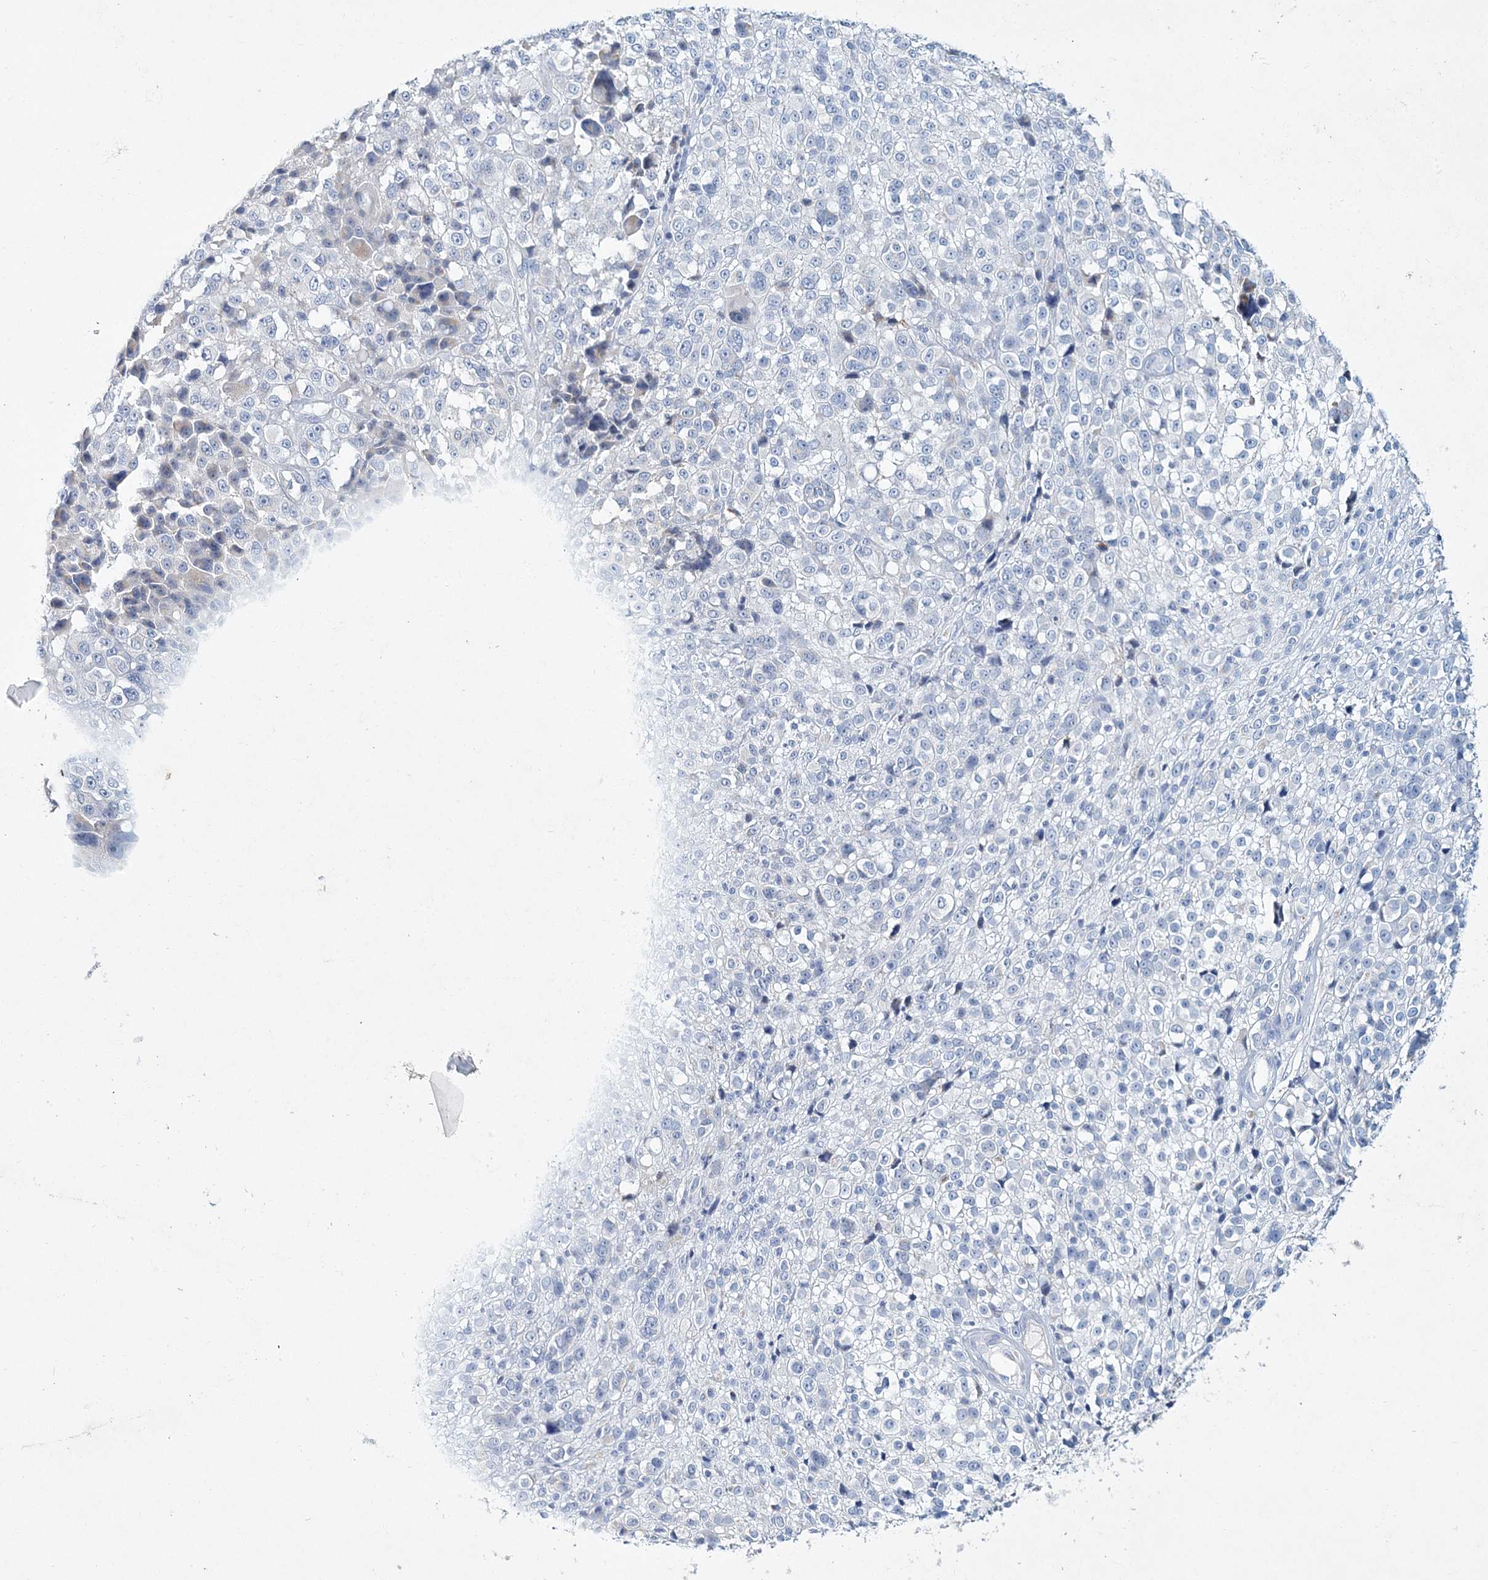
{"staining": {"intensity": "negative", "quantity": "none", "location": "none"}, "tissue": "melanoma", "cell_type": "Tumor cells", "image_type": "cancer", "snomed": [{"axis": "morphology", "description": "Malignant melanoma, NOS"}, {"axis": "topography", "description": "Skin"}], "caption": "Tumor cells show no significant positivity in malignant melanoma.", "gene": "ADGRL1", "patient": {"sex": "female", "age": 55}}